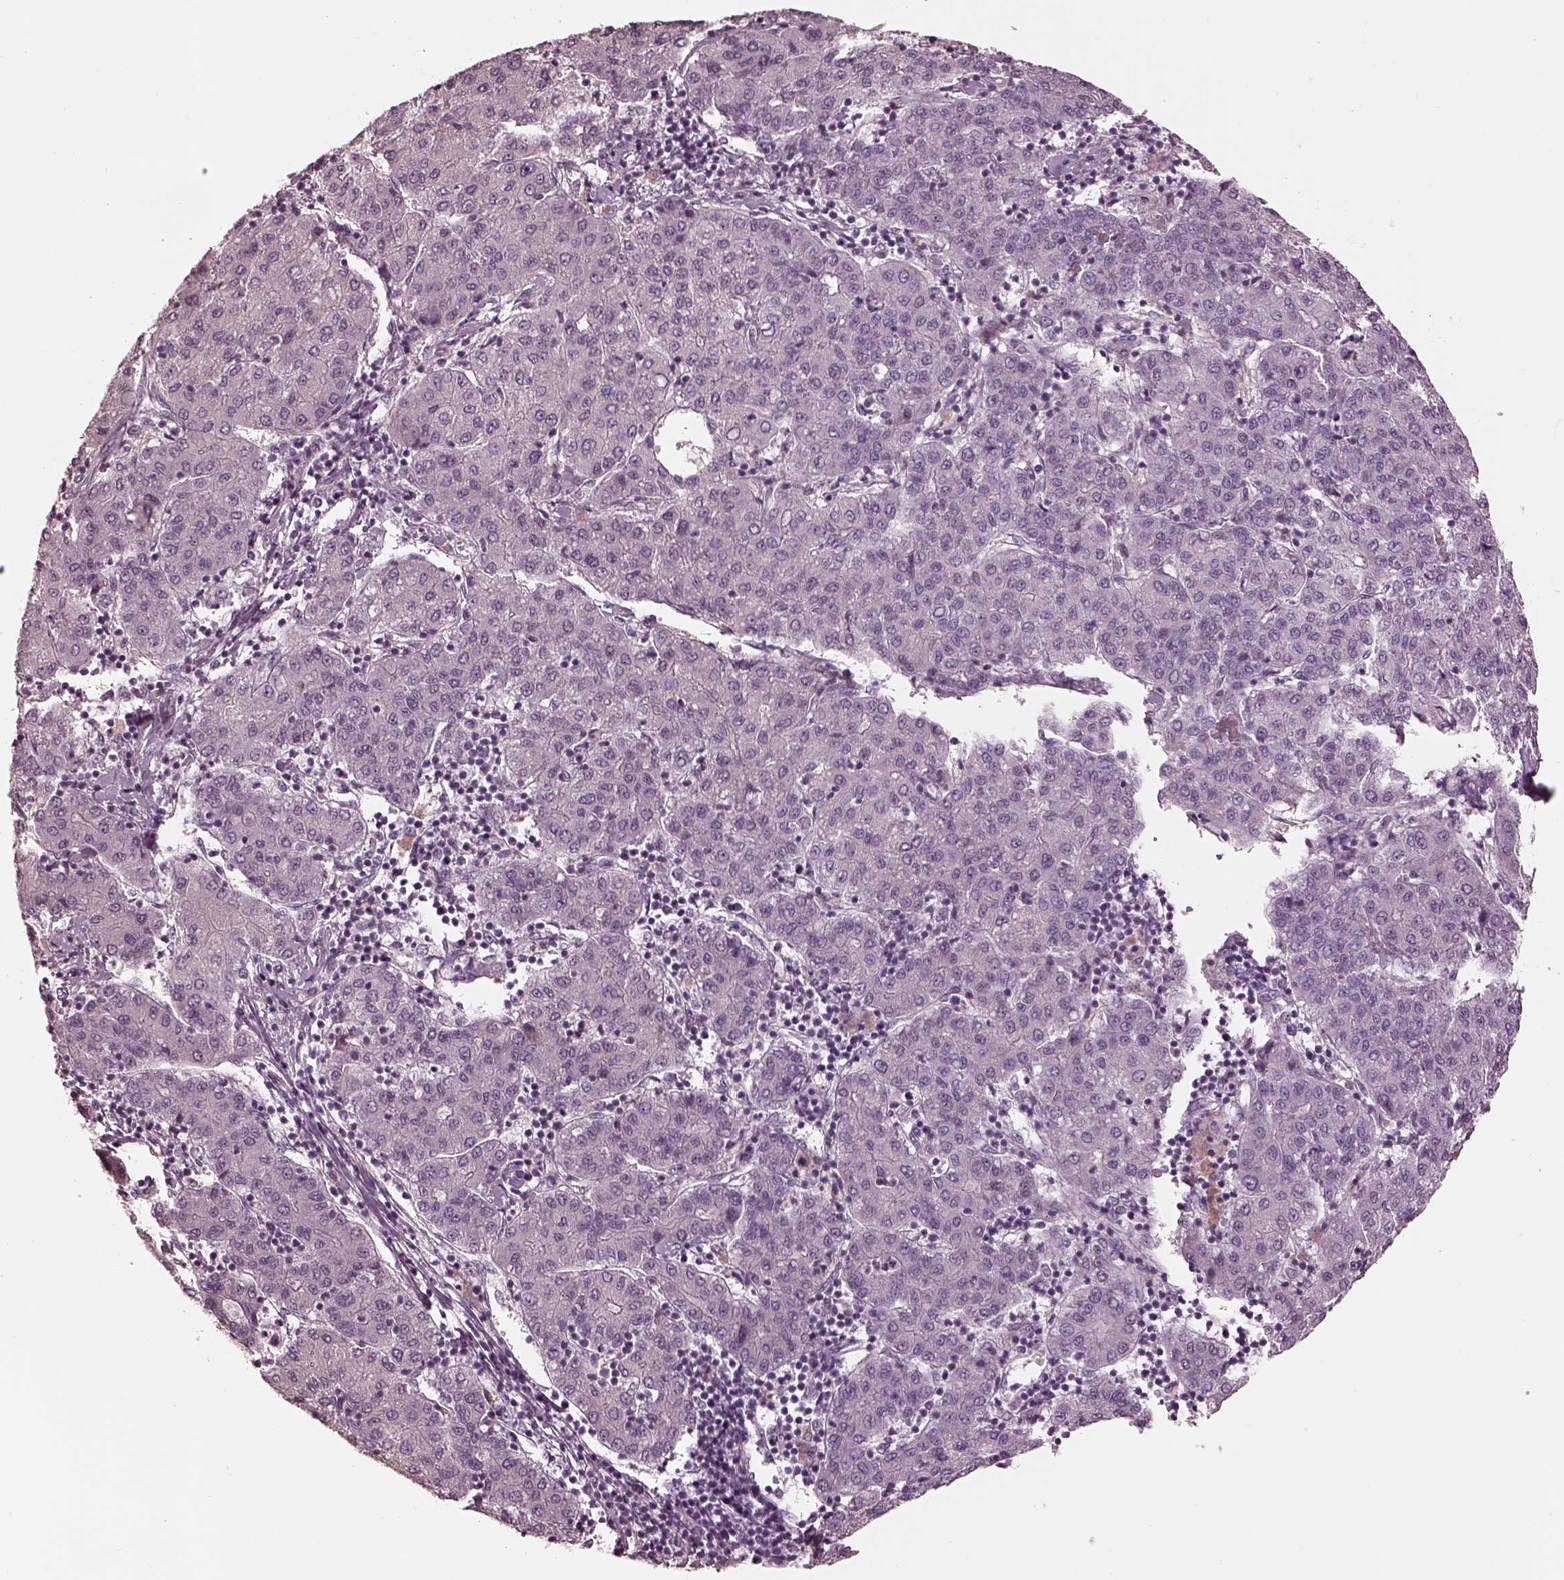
{"staining": {"intensity": "negative", "quantity": "none", "location": "none"}, "tissue": "liver cancer", "cell_type": "Tumor cells", "image_type": "cancer", "snomed": [{"axis": "morphology", "description": "Carcinoma, Hepatocellular, NOS"}, {"axis": "topography", "description": "Liver"}], "caption": "Immunohistochemistry histopathology image of hepatocellular carcinoma (liver) stained for a protein (brown), which reveals no staining in tumor cells.", "gene": "MIA", "patient": {"sex": "male", "age": 65}}